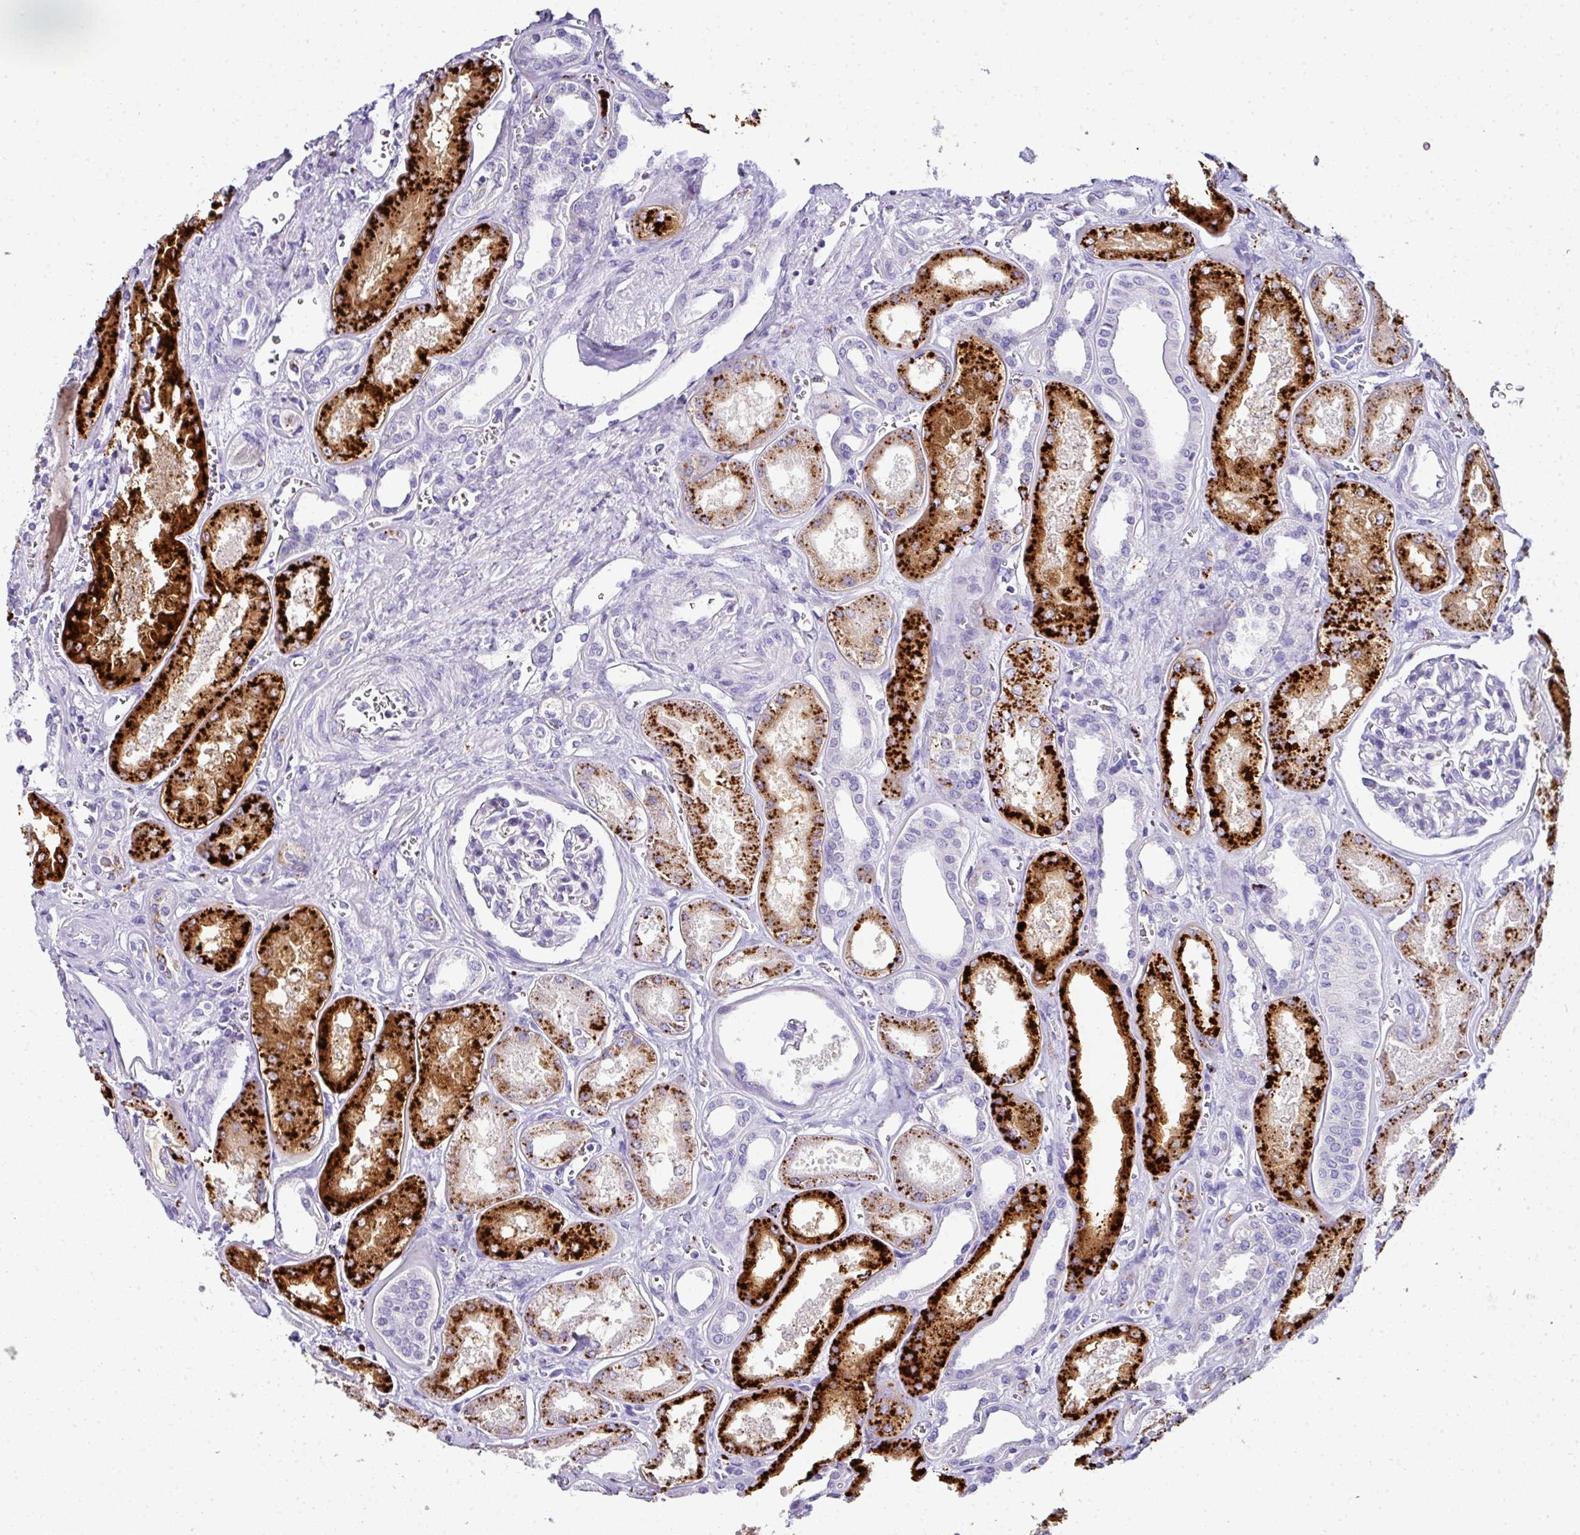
{"staining": {"intensity": "negative", "quantity": "none", "location": "none"}, "tissue": "kidney", "cell_type": "Cells in glomeruli", "image_type": "normal", "snomed": [{"axis": "morphology", "description": "Normal tissue, NOS"}, {"axis": "morphology", "description": "Adenocarcinoma, NOS"}, {"axis": "topography", "description": "Kidney"}], "caption": "Protein analysis of benign kidney displays no significant staining in cells in glomeruli. (Stains: DAB (3,3'-diaminobenzidine) immunohistochemistry with hematoxylin counter stain, Microscopy: brightfield microscopy at high magnification).", "gene": "NAPSA", "patient": {"sex": "female", "age": 68}}